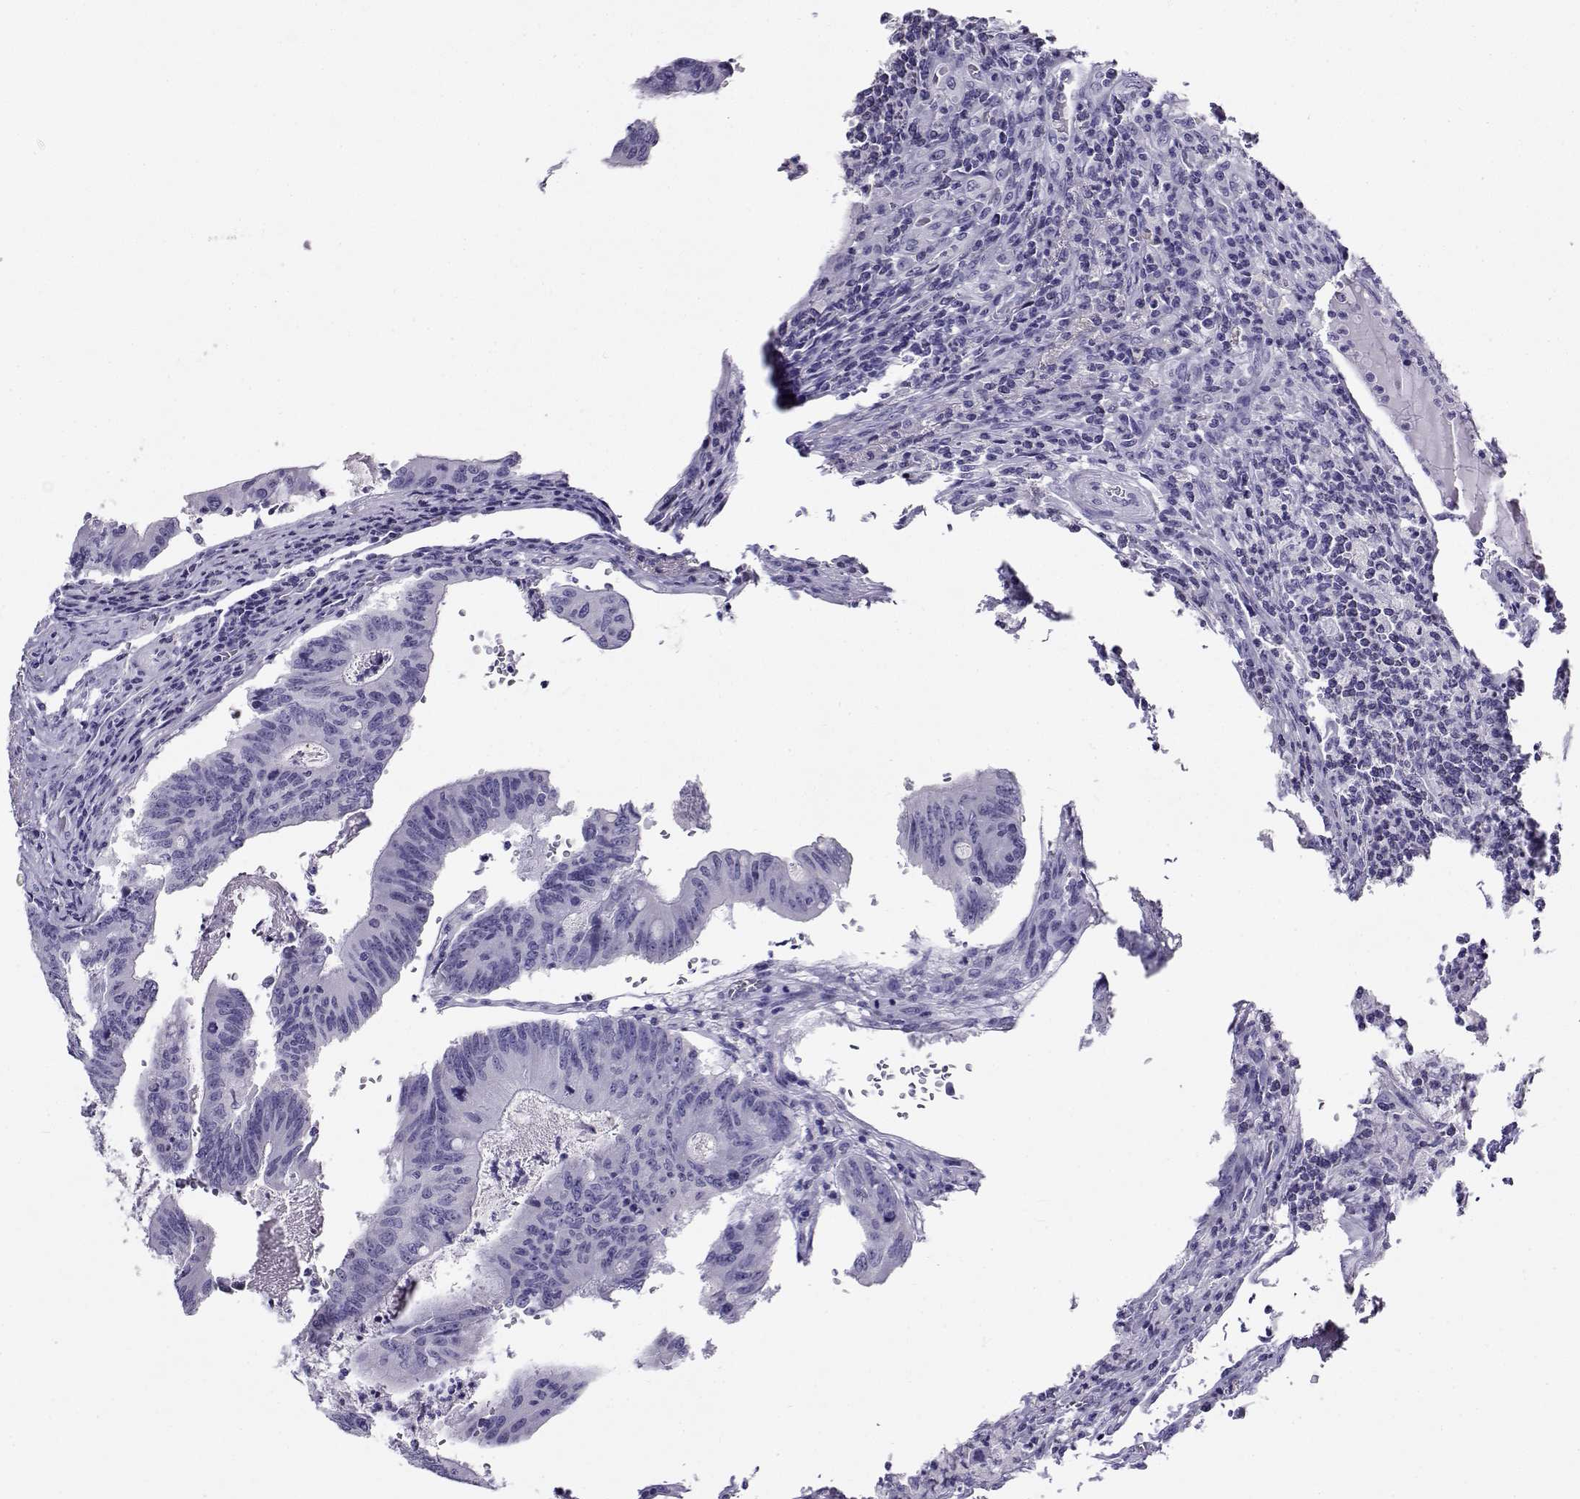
{"staining": {"intensity": "negative", "quantity": "none", "location": "none"}, "tissue": "colorectal cancer", "cell_type": "Tumor cells", "image_type": "cancer", "snomed": [{"axis": "morphology", "description": "Adenocarcinoma, NOS"}, {"axis": "topography", "description": "Colon"}], "caption": "Human colorectal cancer (adenocarcinoma) stained for a protein using immunohistochemistry shows no staining in tumor cells.", "gene": "CABS1", "patient": {"sex": "female", "age": 70}}